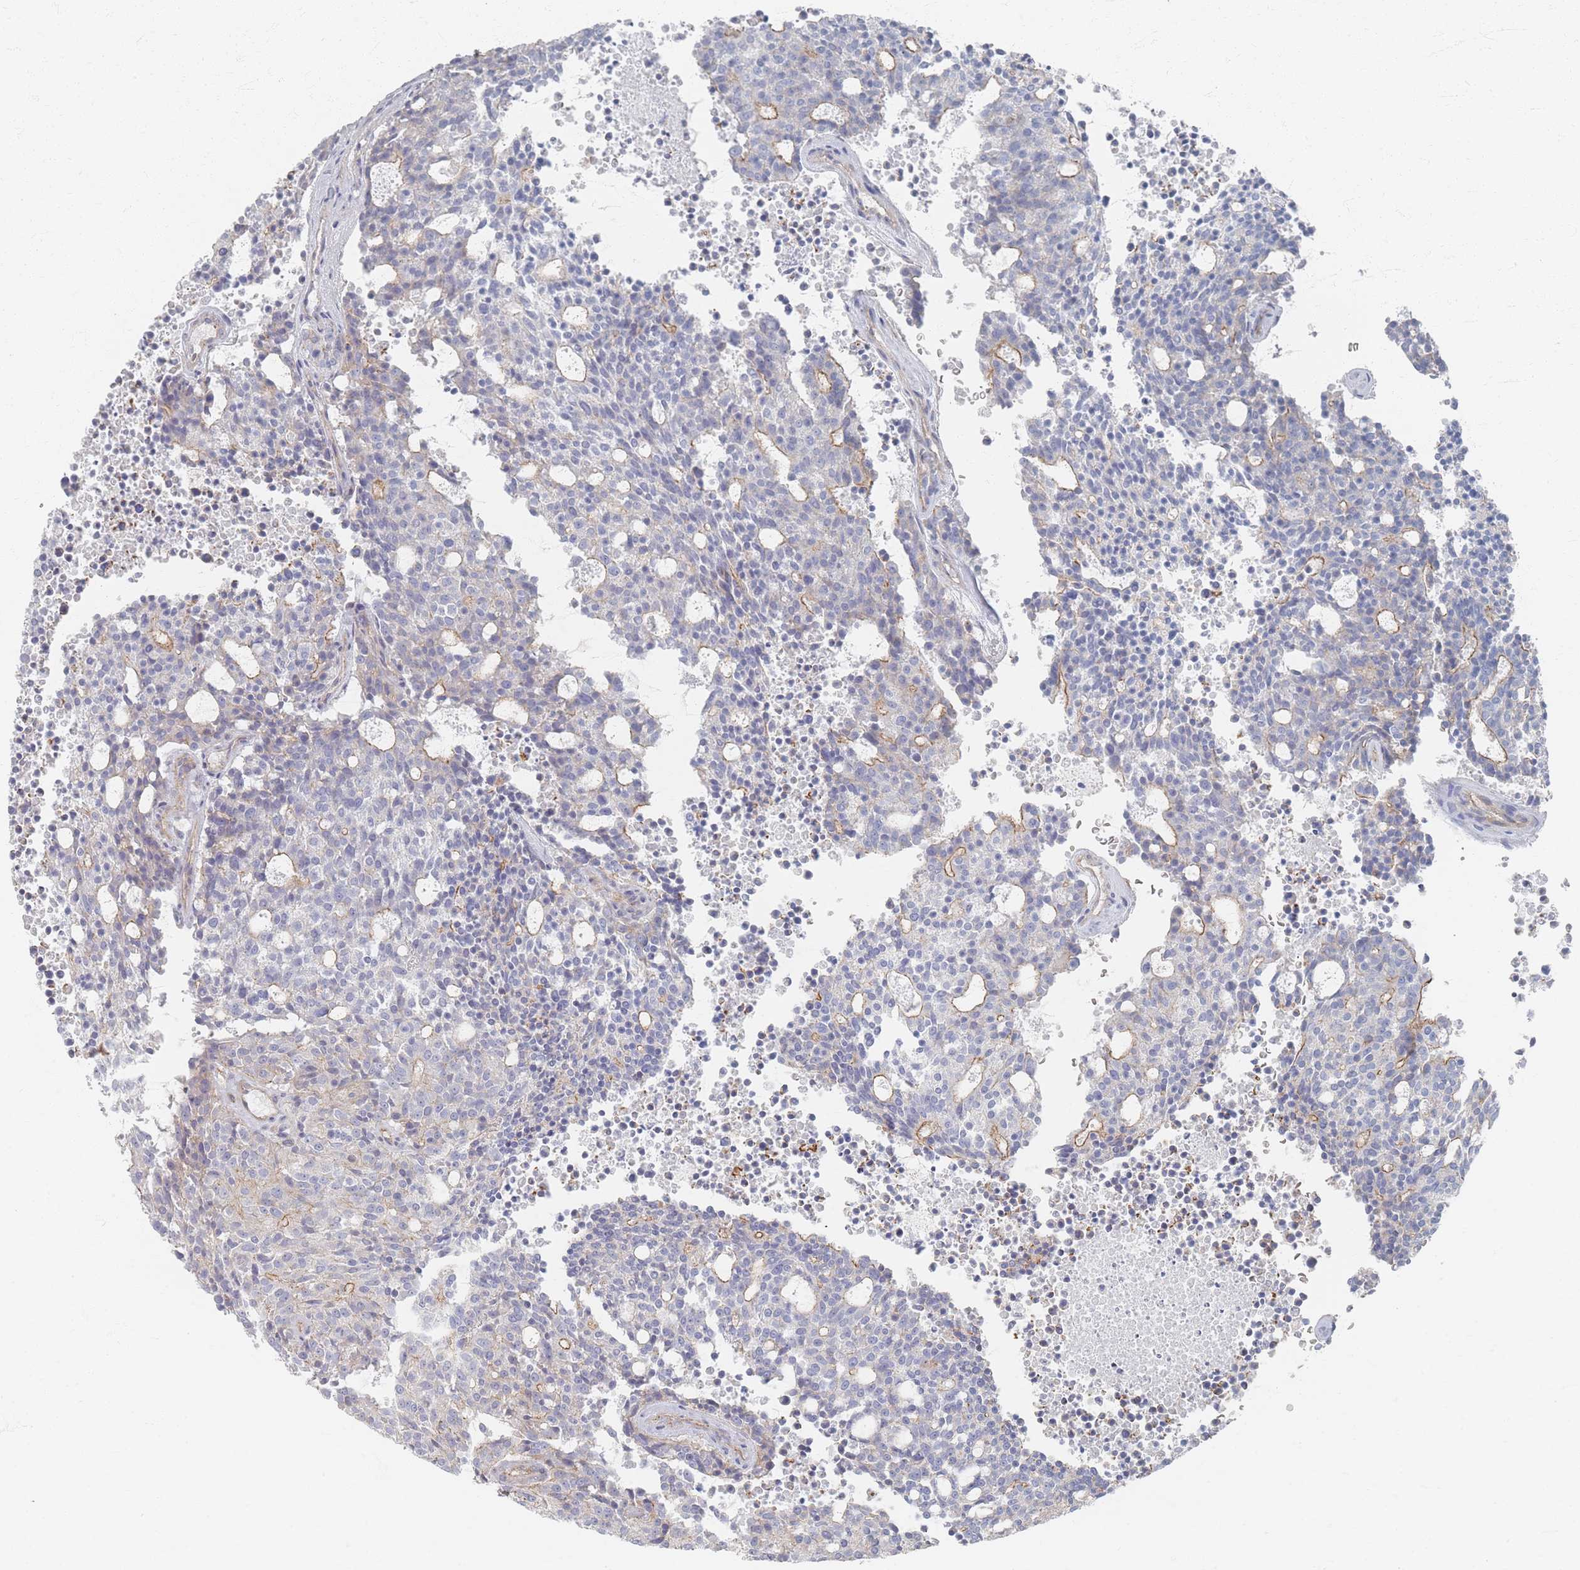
{"staining": {"intensity": "moderate", "quantity": "<25%", "location": "cytoplasmic/membranous"}, "tissue": "carcinoid", "cell_type": "Tumor cells", "image_type": "cancer", "snomed": [{"axis": "morphology", "description": "Carcinoid, malignant, NOS"}, {"axis": "topography", "description": "Pancreas"}], "caption": "IHC micrograph of carcinoid stained for a protein (brown), which shows low levels of moderate cytoplasmic/membranous positivity in about <25% of tumor cells.", "gene": "GNB1", "patient": {"sex": "female", "age": 54}}